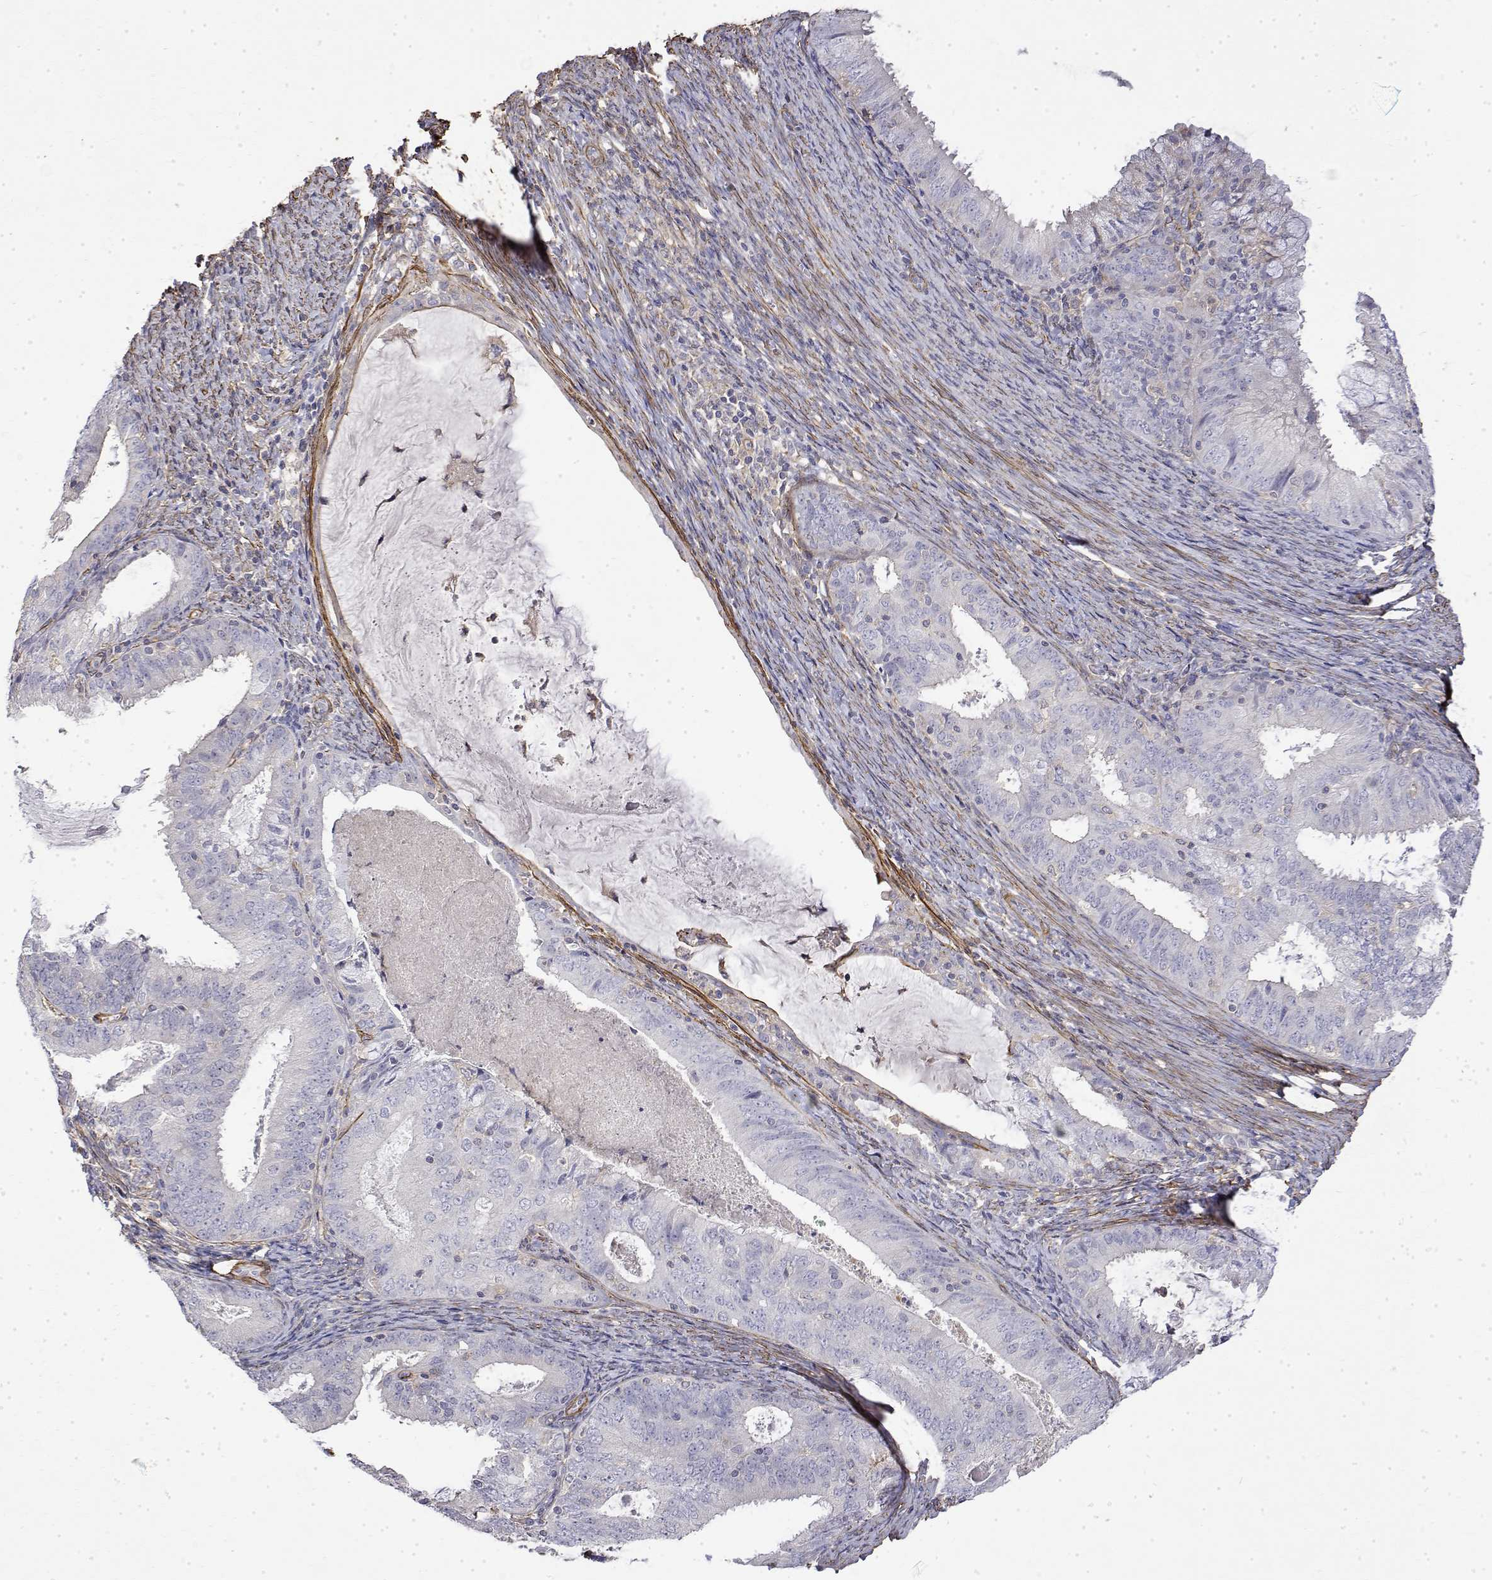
{"staining": {"intensity": "negative", "quantity": "none", "location": "none"}, "tissue": "endometrial cancer", "cell_type": "Tumor cells", "image_type": "cancer", "snomed": [{"axis": "morphology", "description": "Adenocarcinoma, NOS"}, {"axis": "topography", "description": "Endometrium"}], "caption": "Immunohistochemical staining of human adenocarcinoma (endometrial) exhibits no significant staining in tumor cells.", "gene": "SOWAHD", "patient": {"sex": "female", "age": 57}}